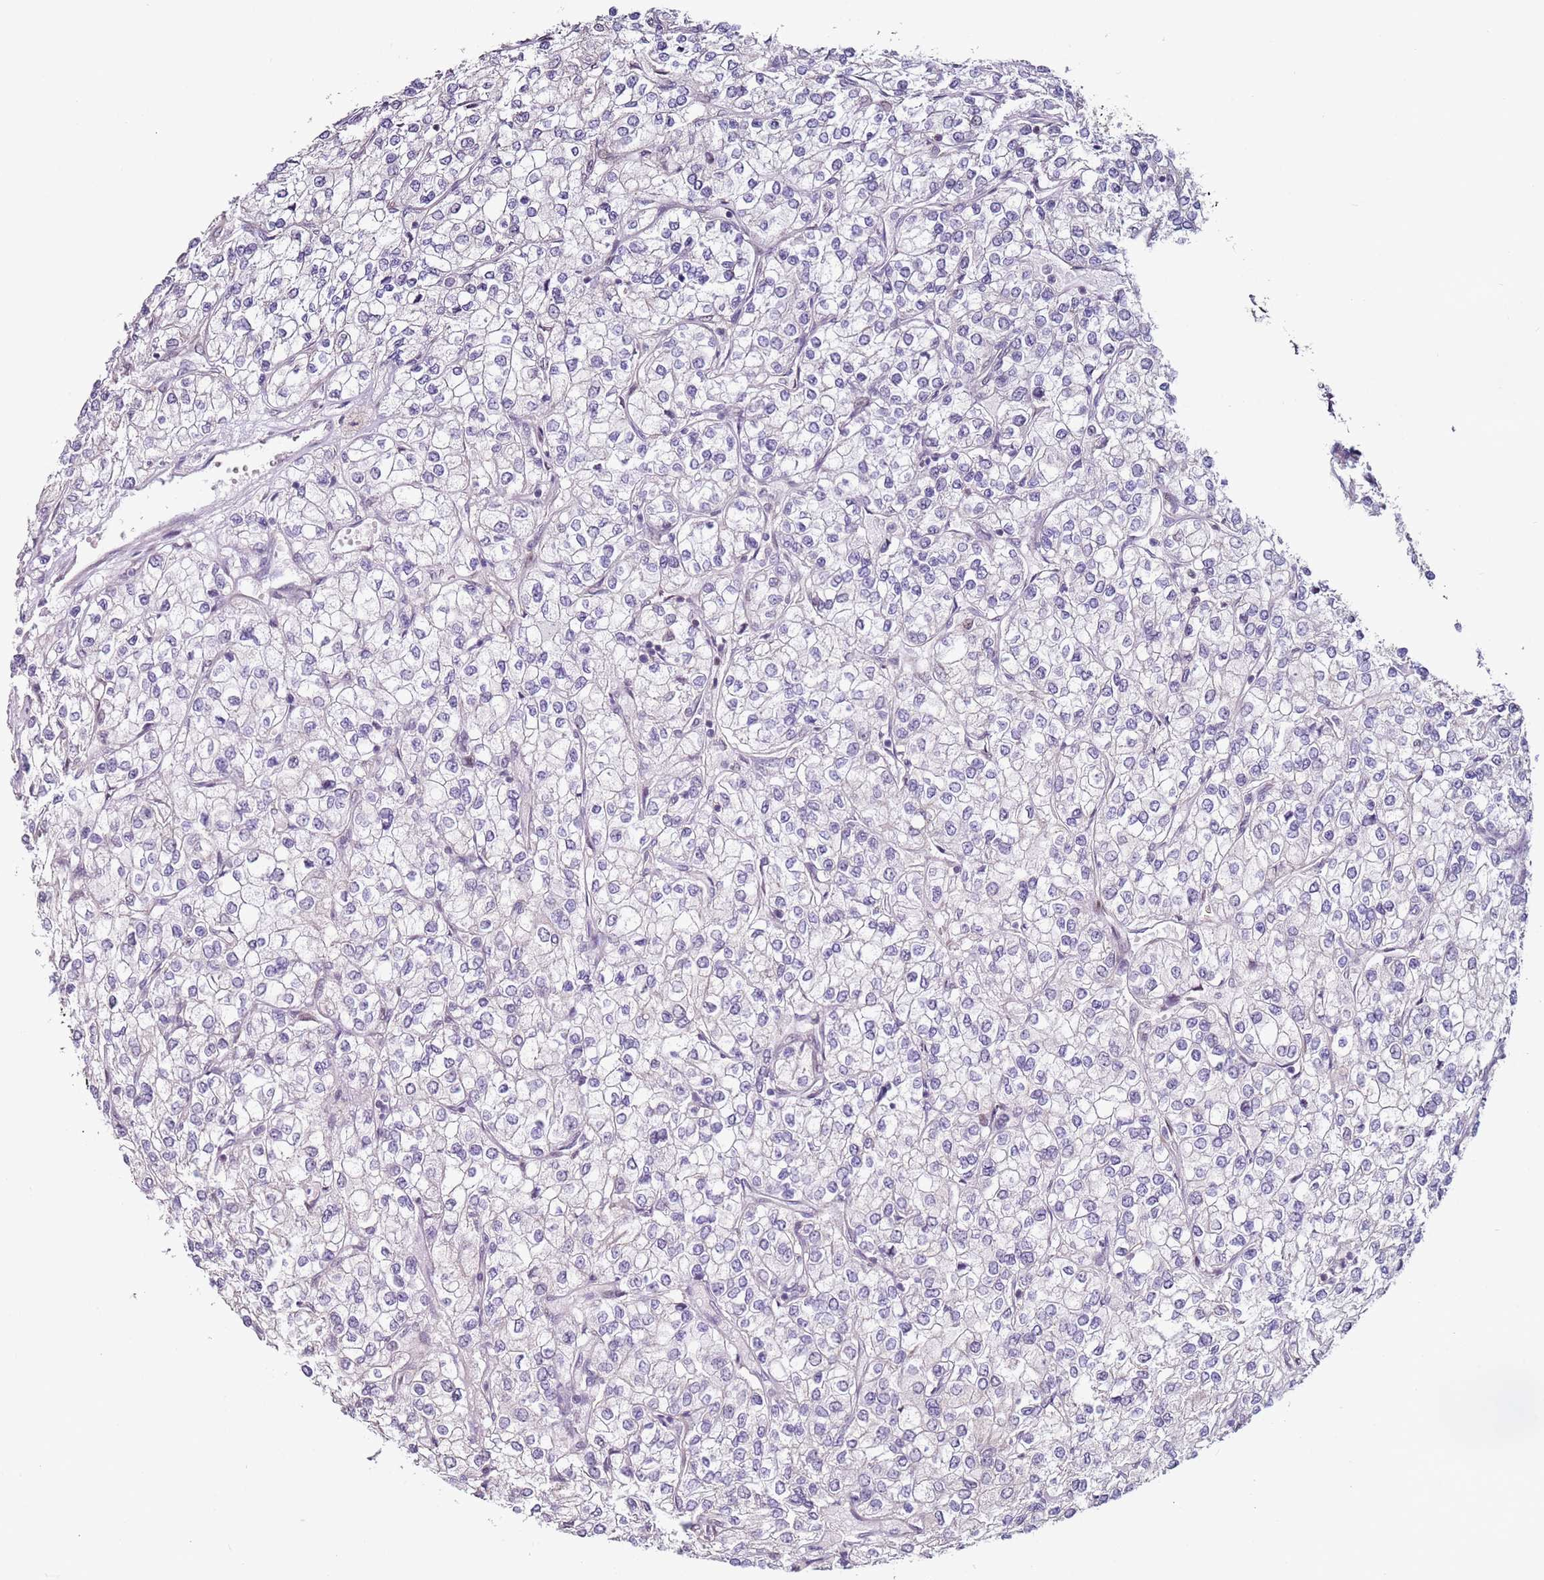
{"staining": {"intensity": "negative", "quantity": "none", "location": "none"}, "tissue": "renal cancer", "cell_type": "Tumor cells", "image_type": "cancer", "snomed": [{"axis": "morphology", "description": "Adenocarcinoma, NOS"}, {"axis": "topography", "description": "Kidney"}], "caption": "Protein analysis of renal cancer (adenocarcinoma) demonstrates no significant staining in tumor cells.", "gene": "PSMD4", "patient": {"sex": "male", "age": 80}}